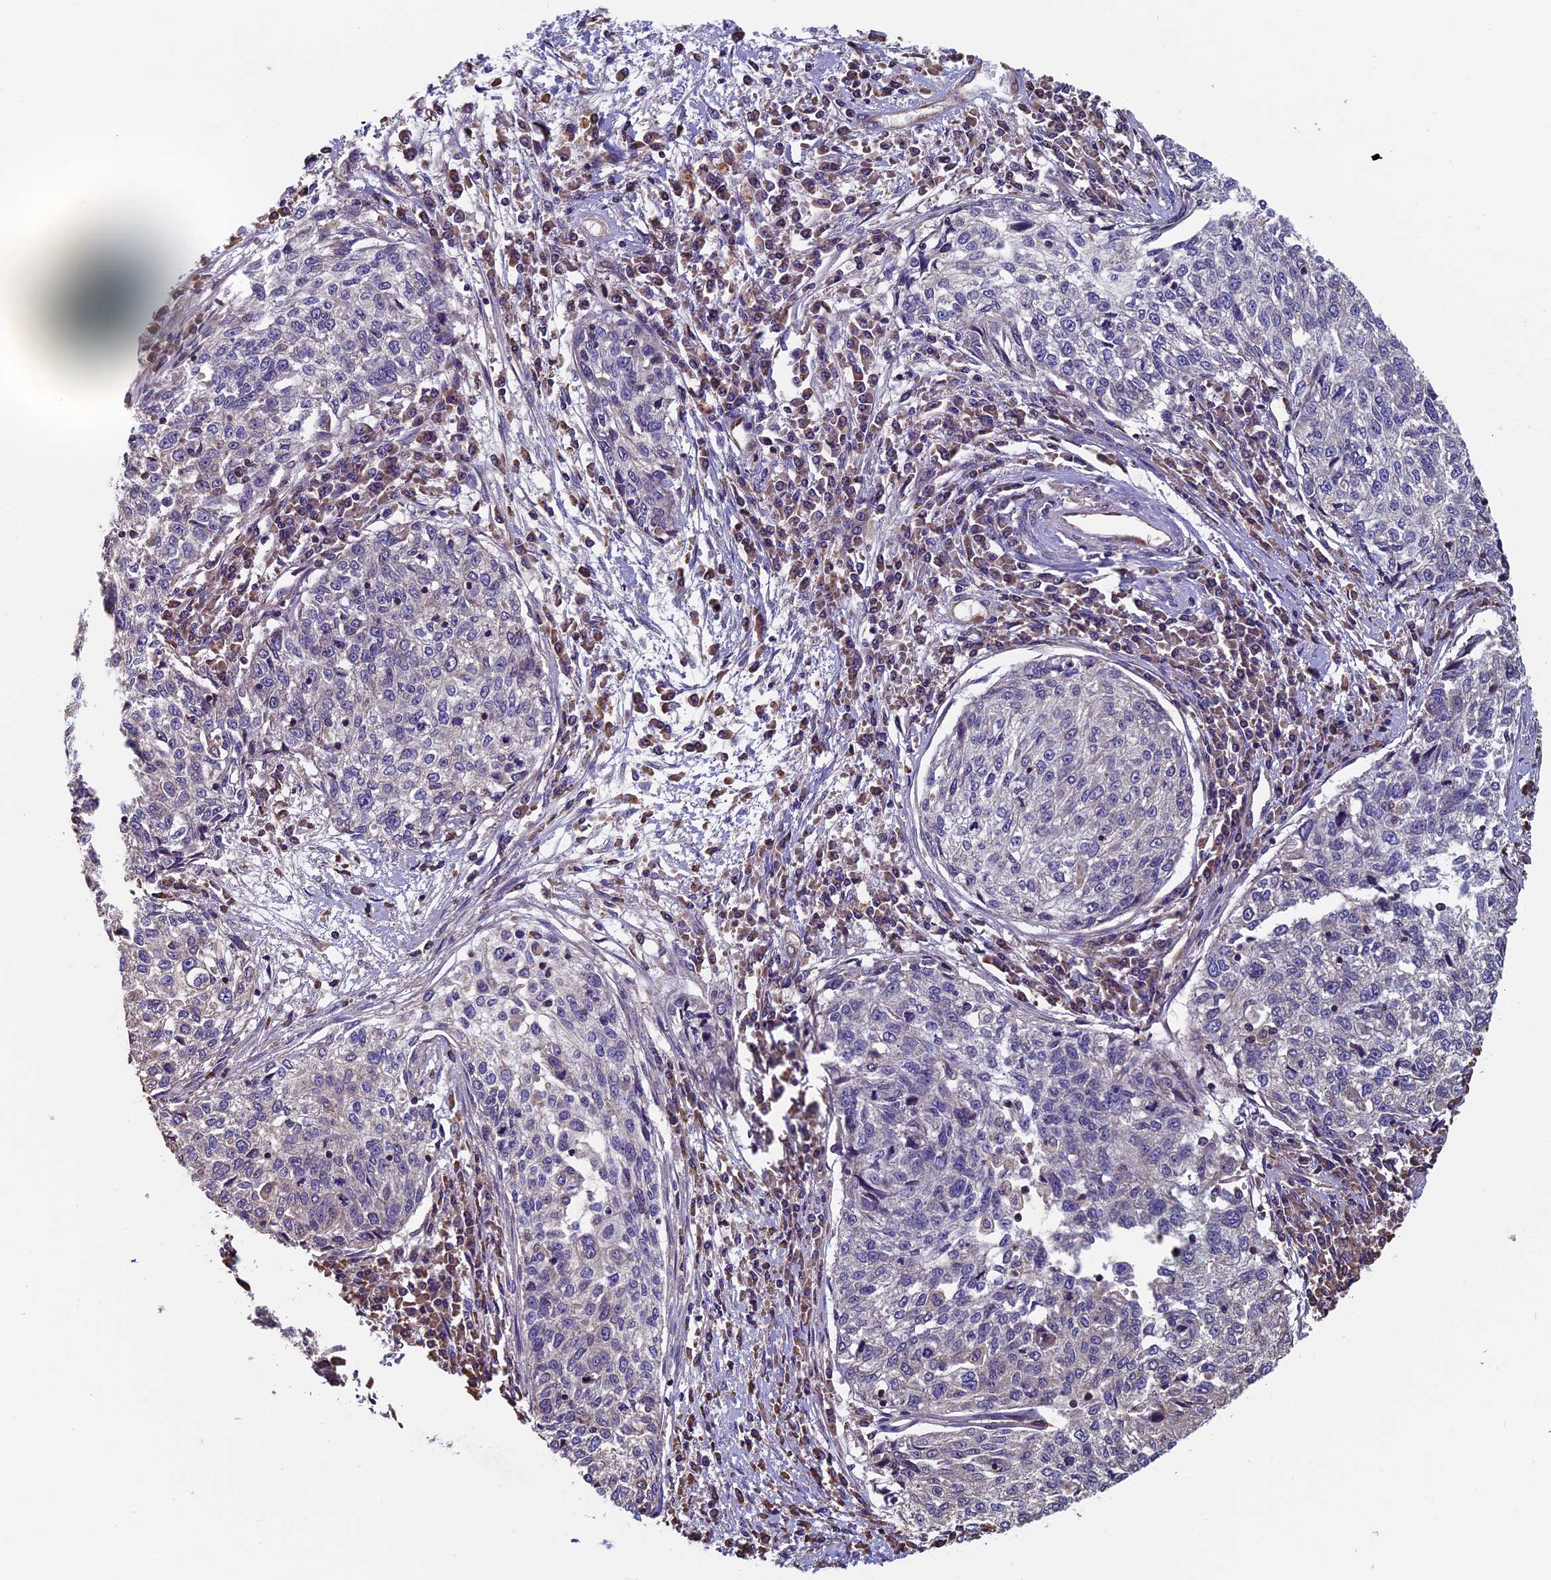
{"staining": {"intensity": "negative", "quantity": "none", "location": "none"}, "tissue": "cervical cancer", "cell_type": "Tumor cells", "image_type": "cancer", "snomed": [{"axis": "morphology", "description": "Squamous cell carcinoma, NOS"}, {"axis": "topography", "description": "Cervix"}], "caption": "Micrograph shows no protein positivity in tumor cells of cervical cancer (squamous cell carcinoma) tissue. (DAB (3,3'-diaminobenzidine) IHC visualized using brightfield microscopy, high magnification).", "gene": "CCDC153", "patient": {"sex": "female", "age": 57}}